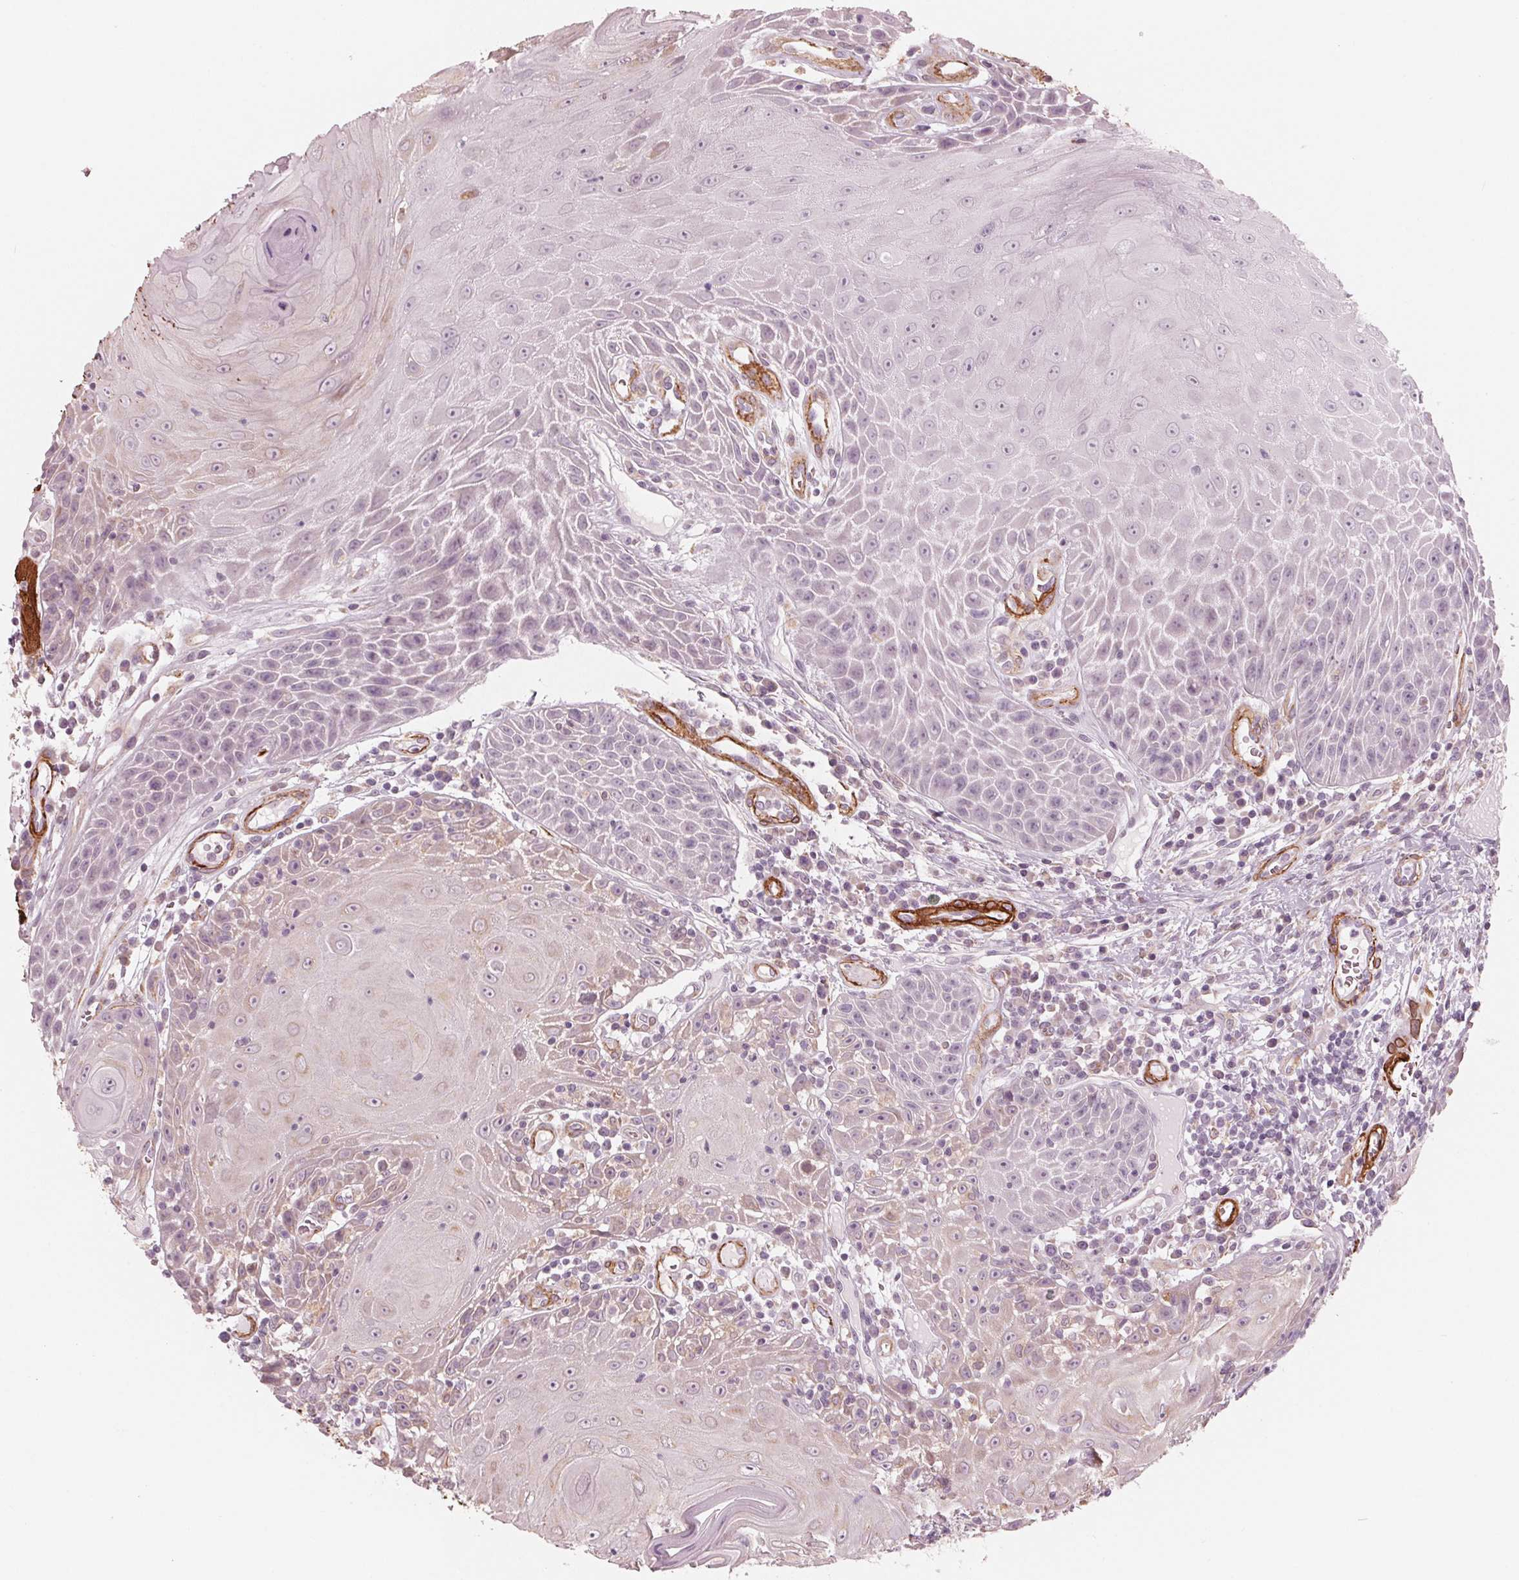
{"staining": {"intensity": "weak", "quantity": "<25%", "location": "cytoplasmic/membranous,nuclear"}, "tissue": "head and neck cancer", "cell_type": "Tumor cells", "image_type": "cancer", "snomed": [{"axis": "morphology", "description": "Squamous cell carcinoma, NOS"}, {"axis": "topography", "description": "Head-Neck"}], "caption": "DAB (3,3'-diaminobenzidine) immunohistochemical staining of head and neck cancer (squamous cell carcinoma) shows no significant expression in tumor cells.", "gene": "MIER3", "patient": {"sex": "male", "age": 52}}